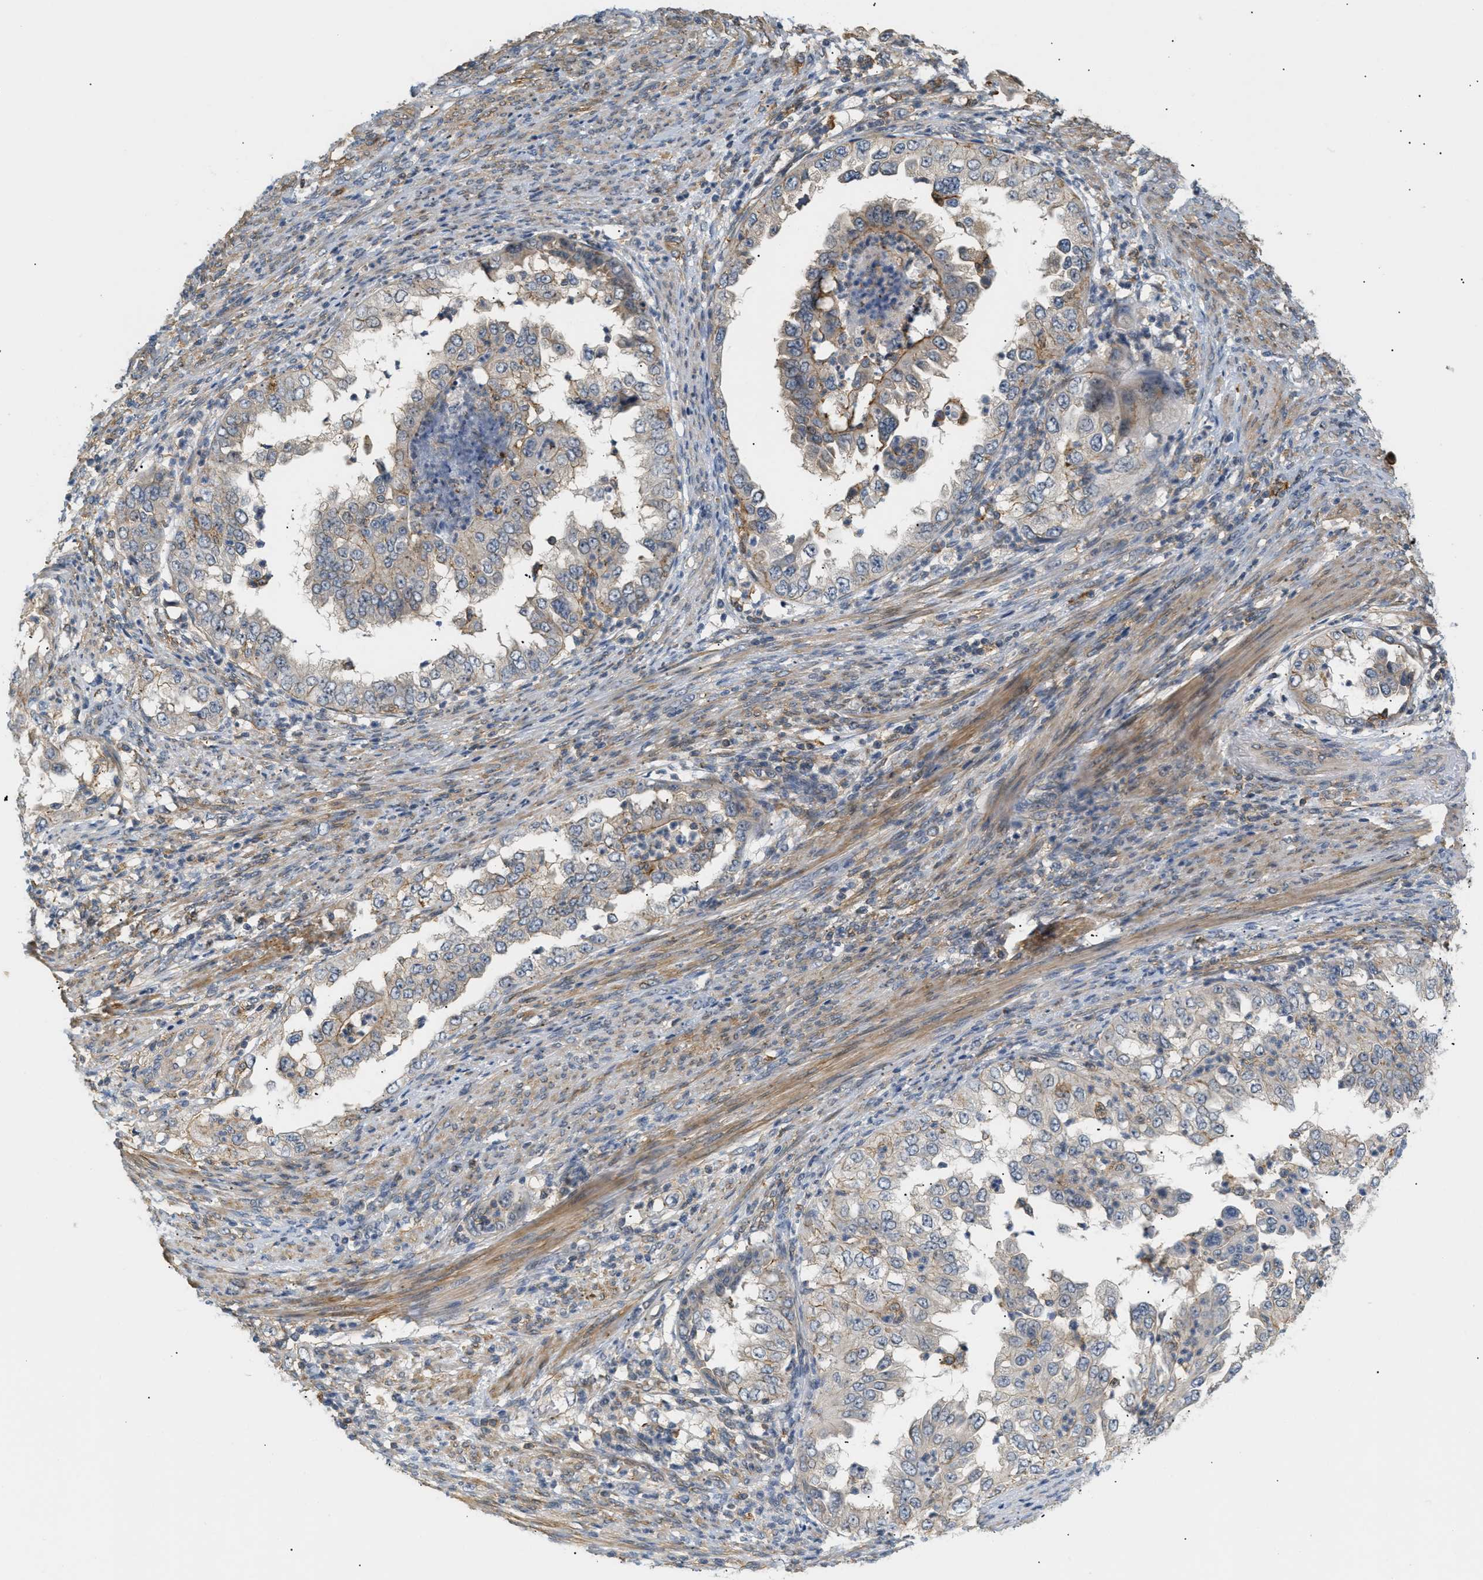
{"staining": {"intensity": "moderate", "quantity": "<25%", "location": "cytoplasmic/membranous"}, "tissue": "endometrial cancer", "cell_type": "Tumor cells", "image_type": "cancer", "snomed": [{"axis": "morphology", "description": "Adenocarcinoma, NOS"}, {"axis": "topography", "description": "Endometrium"}], "caption": "IHC staining of adenocarcinoma (endometrial), which reveals low levels of moderate cytoplasmic/membranous staining in approximately <25% of tumor cells indicating moderate cytoplasmic/membranous protein staining. The staining was performed using DAB (3,3'-diaminobenzidine) (brown) for protein detection and nuclei were counterstained in hematoxylin (blue).", "gene": "CORO2B", "patient": {"sex": "female", "age": 85}}